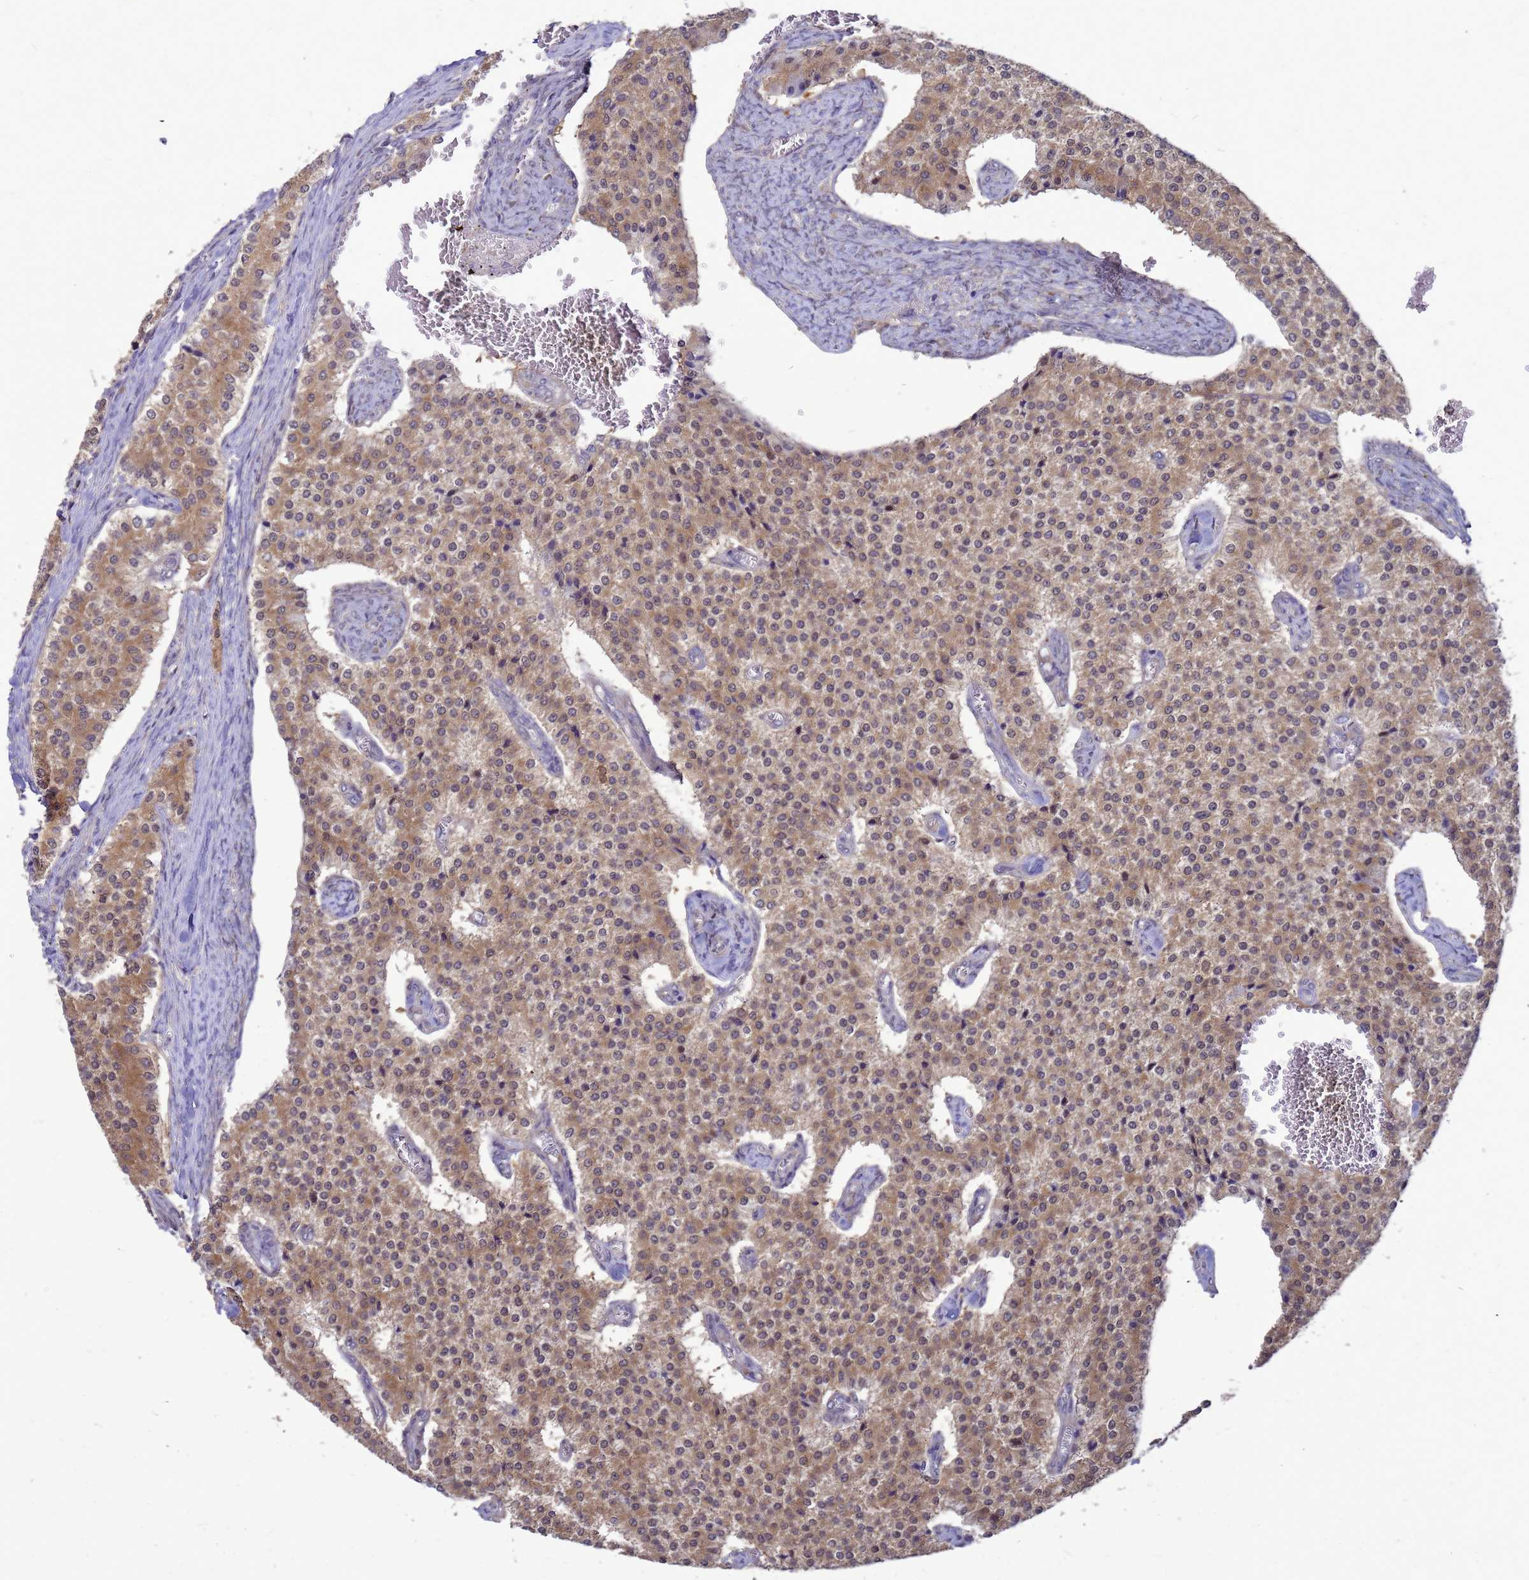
{"staining": {"intensity": "moderate", "quantity": ">75%", "location": "cytoplasmic/membranous"}, "tissue": "carcinoid", "cell_type": "Tumor cells", "image_type": "cancer", "snomed": [{"axis": "morphology", "description": "Carcinoid, malignant, NOS"}, {"axis": "topography", "description": "Colon"}], "caption": "Immunohistochemical staining of human malignant carcinoid reveals medium levels of moderate cytoplasmic/membranous positivity in about >75% of tumor cells.", "gene": "ENOPH1", "patient": {"sex": "female", "age": 52}}